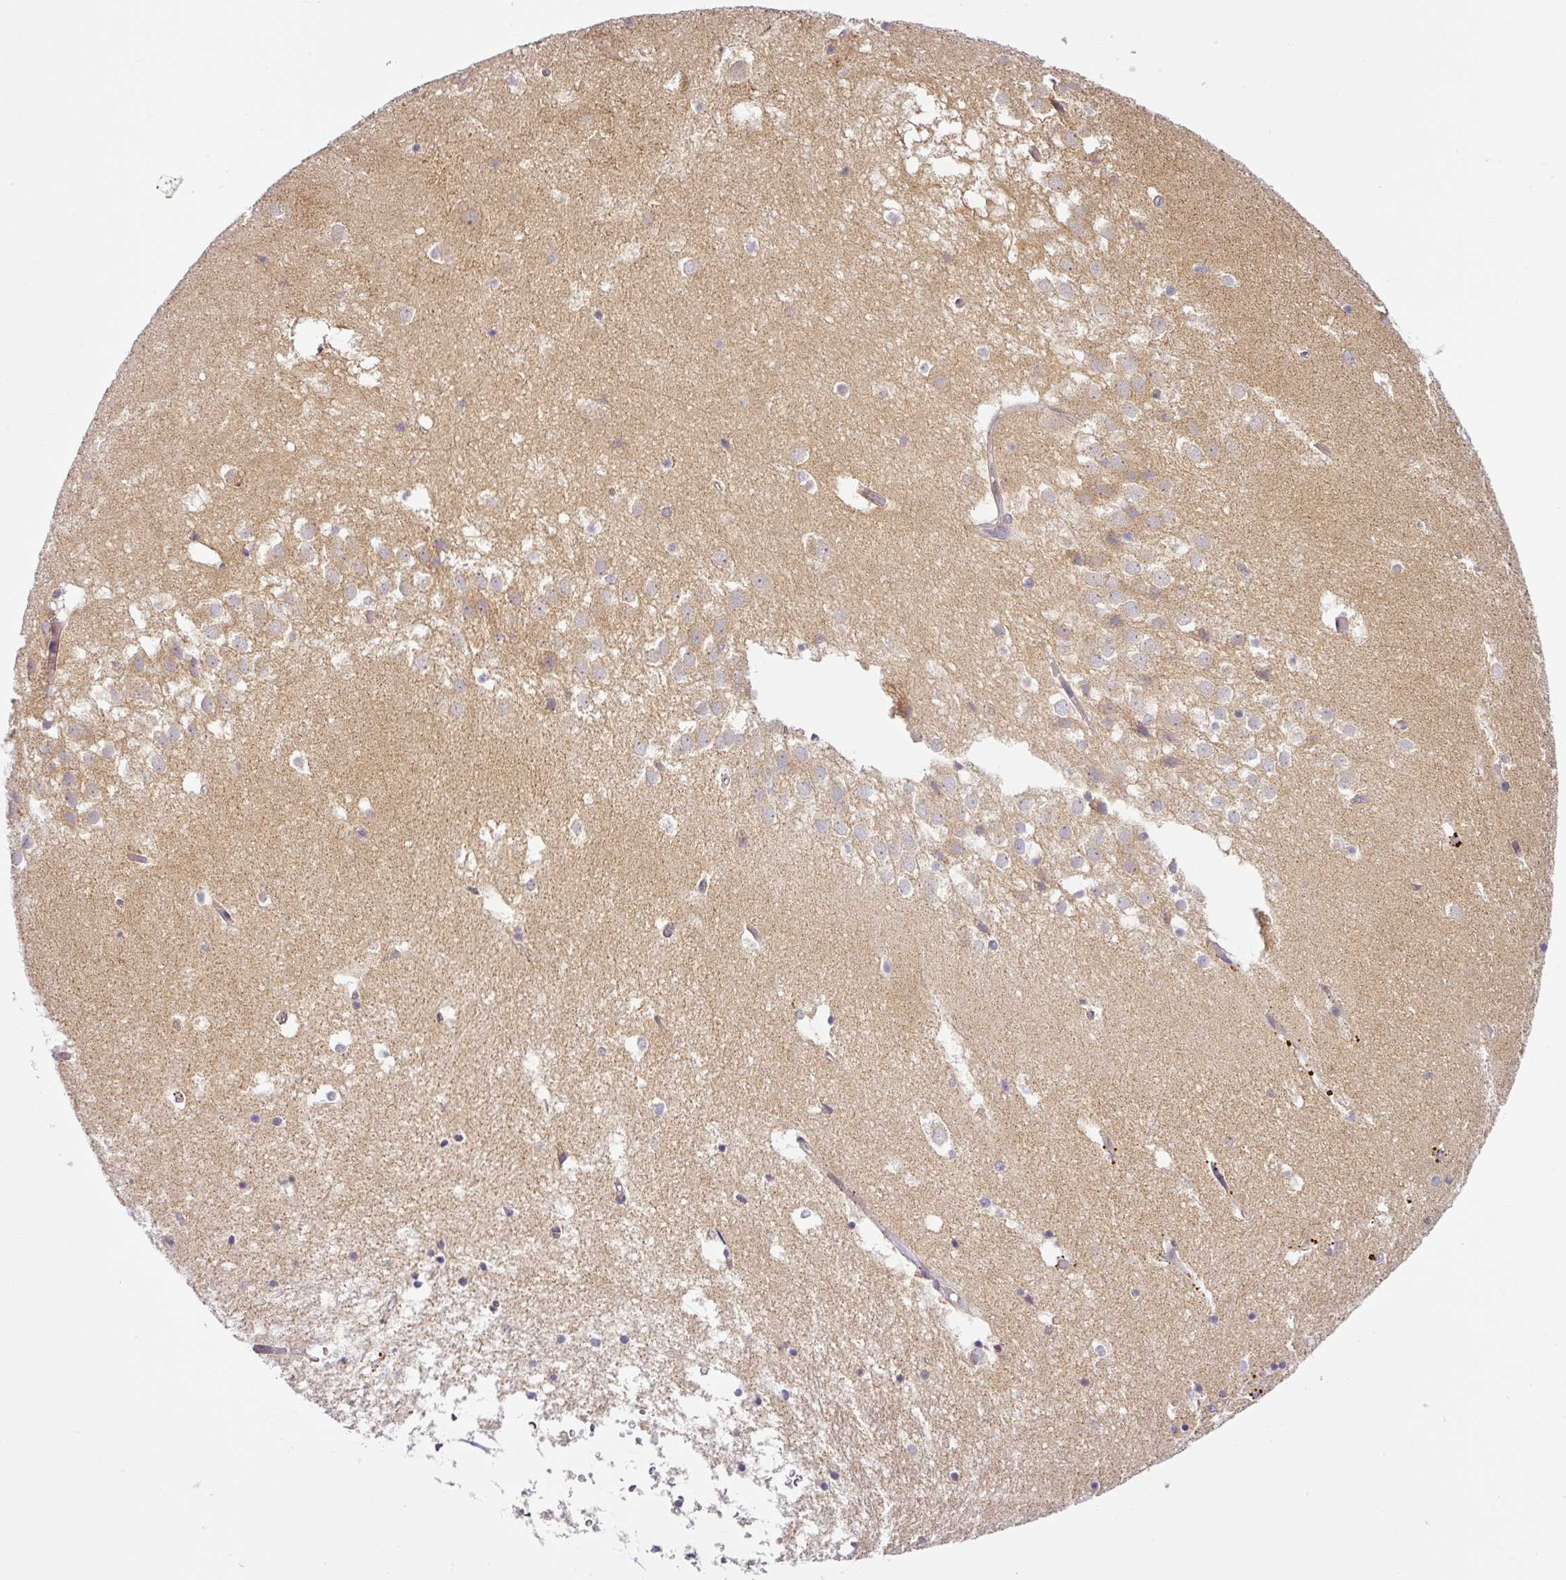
{"staining": {"intensity": "negative", "quantity": "none", "location": "none"}, "tissue": "hippocampus", "cell_type": "Glial cells", "image_type": "normal", "snomed": [{"axis": "morphology", "description": "Normal tissue, NOS"}, {"axis": "topography", "description": "Hippocampus"}], "caption": "The photomicrograph reveals no significant staining in glial cells of hippocampus.", "gene": "NDUFB2", "patient": {"sex": "female", "age": 52}}